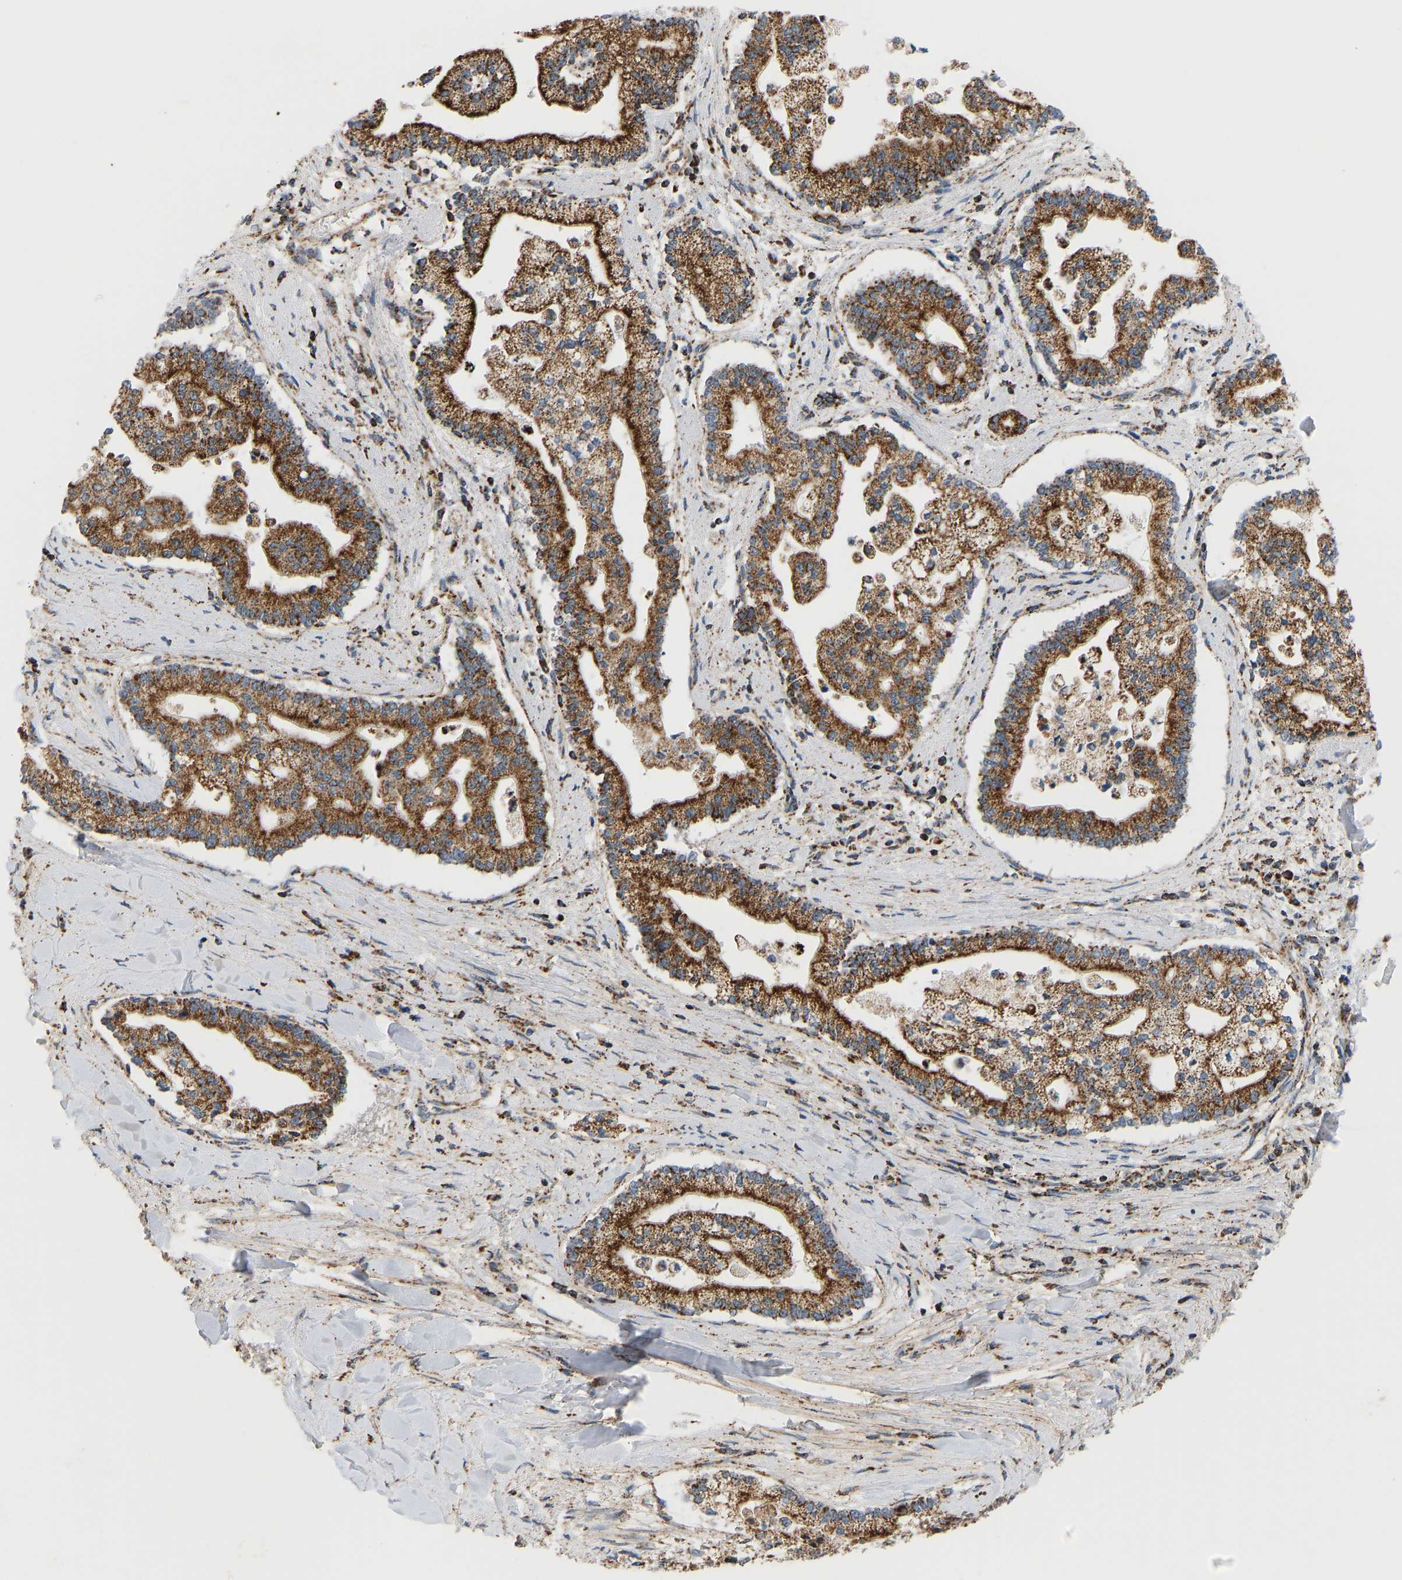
{"staining": {"intensity": "strong", "quantity": ">75%", "location": "cytoplasmic/membranous"}, "tissue": "liver cancer", "cell_type": "Tumor cells", "image_type": "cancer", "snomed": [{"axis": "morphology", "description": "Cholangiocarcinoma"}, {"axis": "topography", "description": "Liver"}], "caption": "Human liver cholangiocarcinoma stained with a brown dye demonstrates strong cytoplasmic/membranous positive staining in about >75% of tumor cells.", "gene": "GPSM2", "patient": {"sex": "male", "age": 50}}